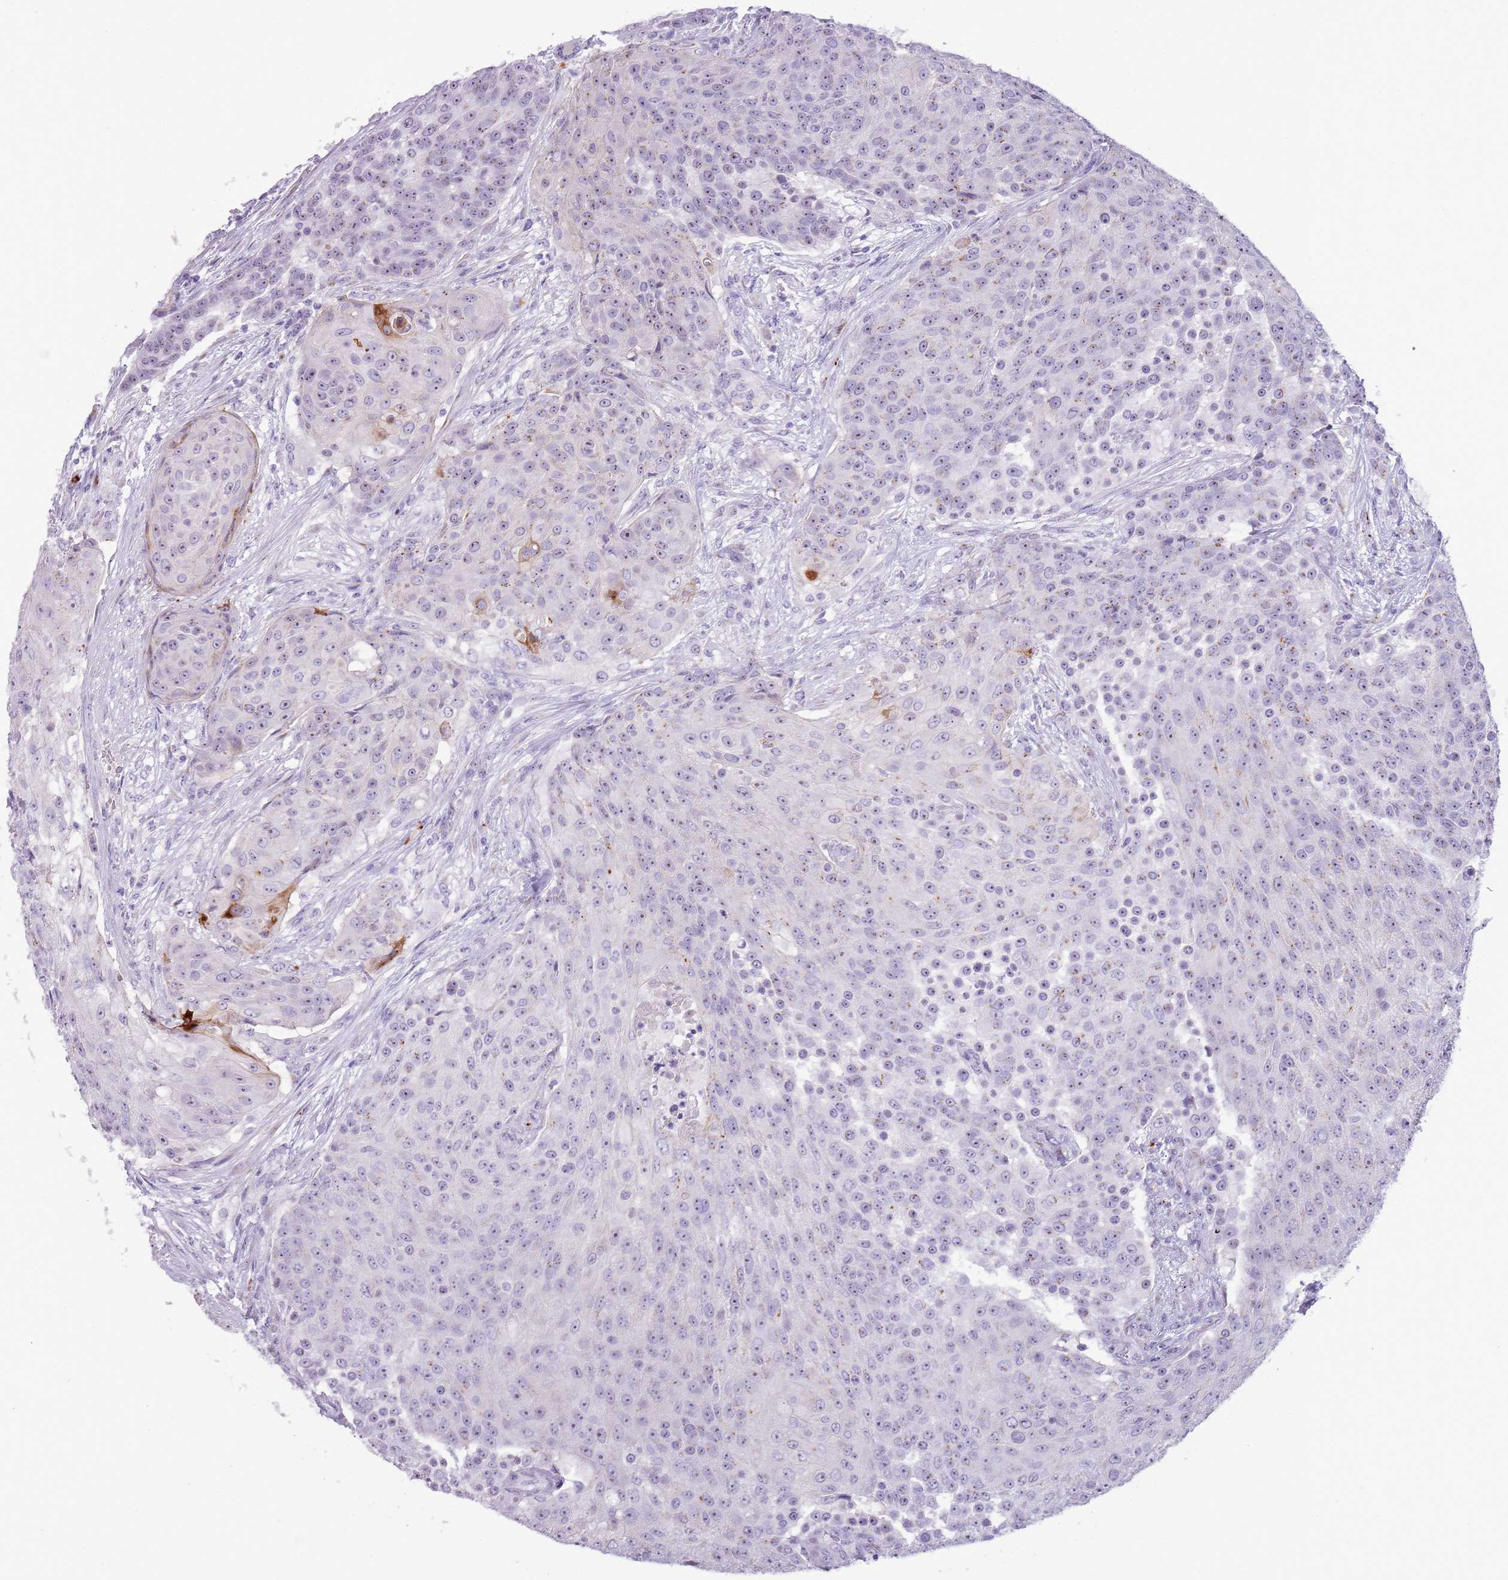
{"staining": {"intensity": "weak", "quantity": "<25%", "location": "nuclear"}, "tissue": "urothelial cancer", "cell_type": "Tumor cells", "image_type": "cancer", "snomed": [{"axis": "morphology", "description": "Urothelial carcinoma, High grade"}, {"axis": "topography", "description": "Urinary bladder"}], "caption": "This is an immunohistochemistry (IHC) photomicrograph of human urothelial cancer. There is no staining in tumor cells.", "gene": "NBPF6", "patient": {"sex": "female", "age": 63}}